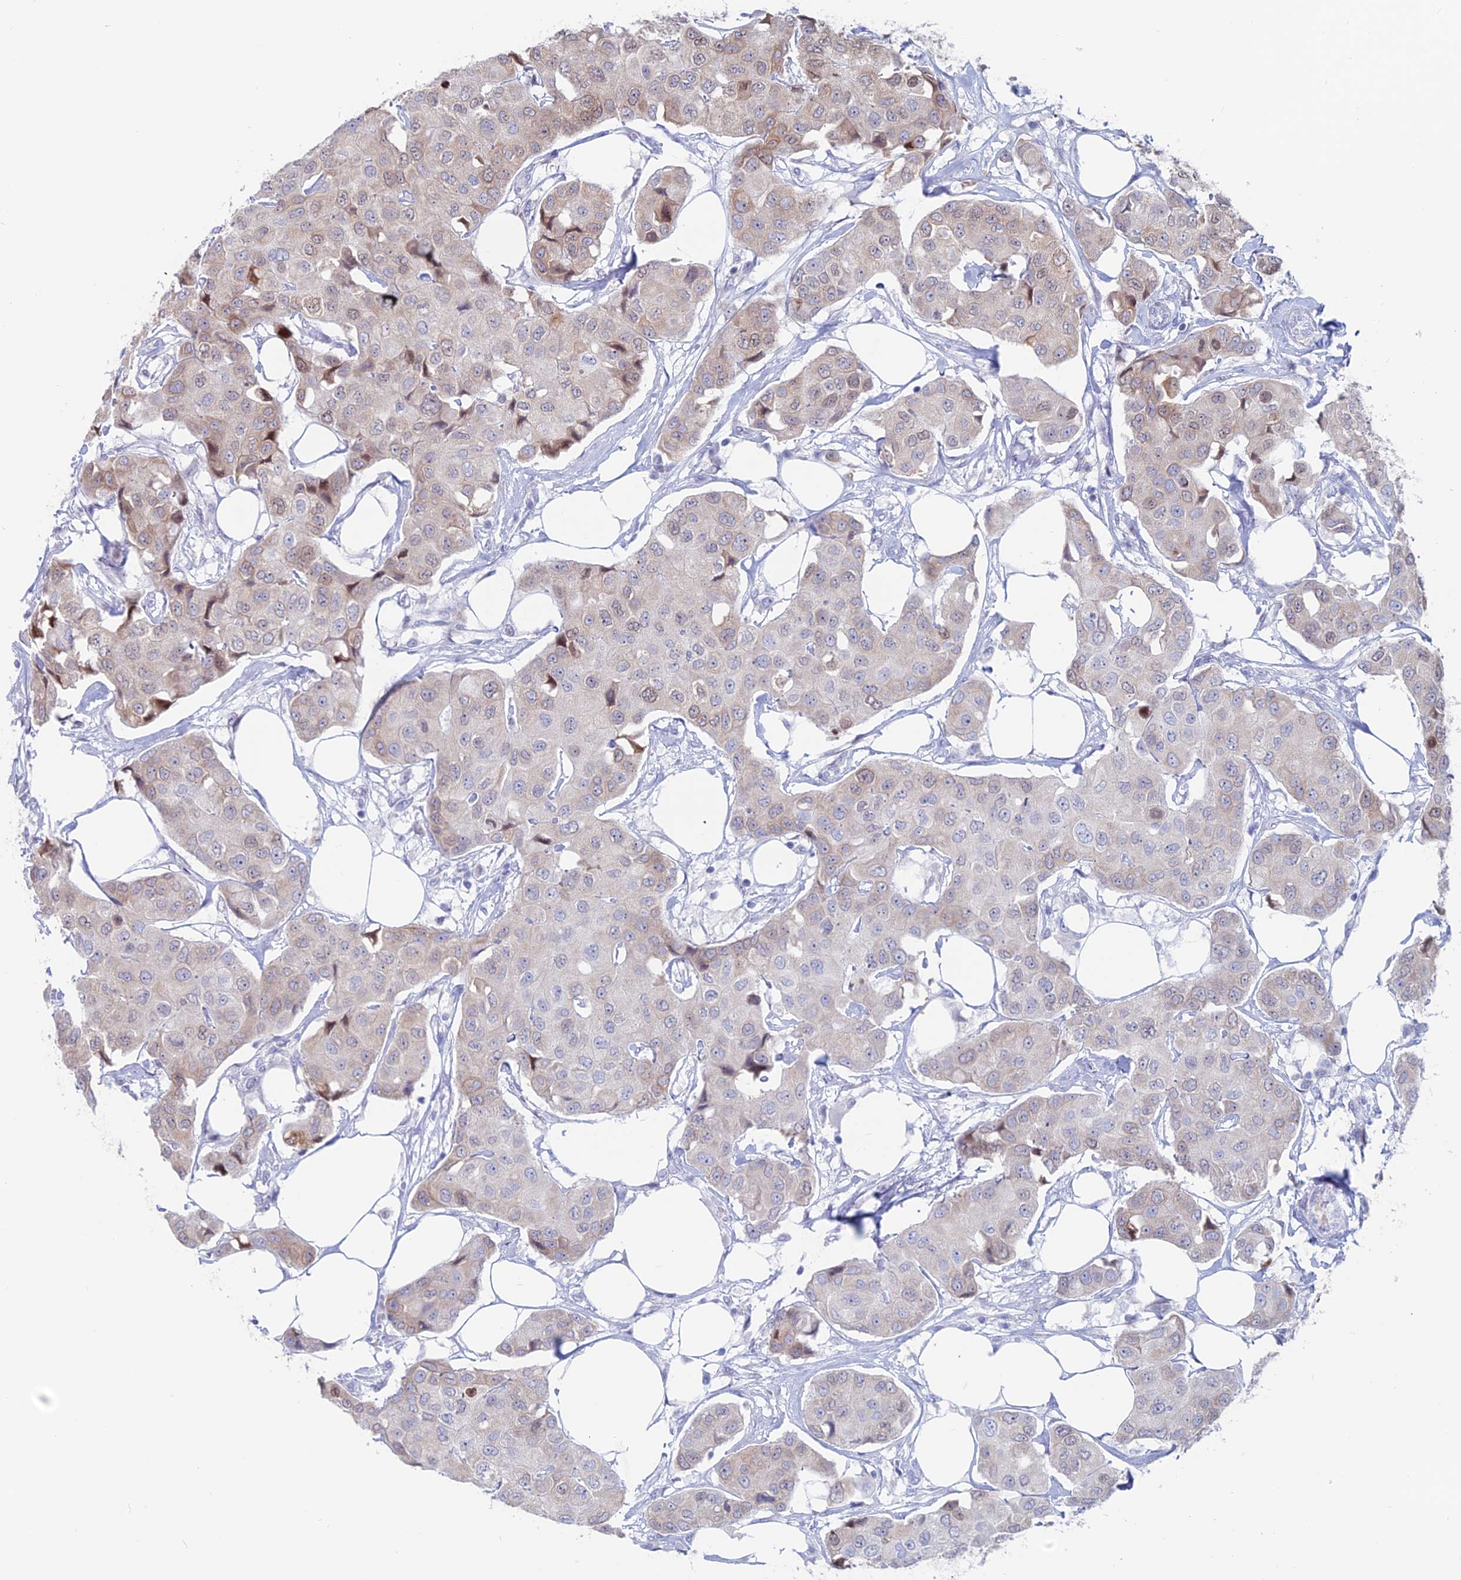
{"staining": {"intensity": "weak", "quantity": "<25%", "location": "cytoplasmic/membranous"}, "tissue": "breast cancer", "cell_type": "Tumor cells", "image_type": "cancer", "snomed": [{"axis": "morphology", "description": "Duct carcinoma"}, {"axis": "topography", "description": "Breast"}], "caption": "Immunohistochemical staining of breast cancer demonstrates no significant staining in tumor cells. The staining was performed using DAB to visualize the protein expression in brown, while the nuclei were stained in blue with hematoxylin (Magnification: 20x).", "gene": "CERS6", "patient": {"sex": "female", "age": 80}}